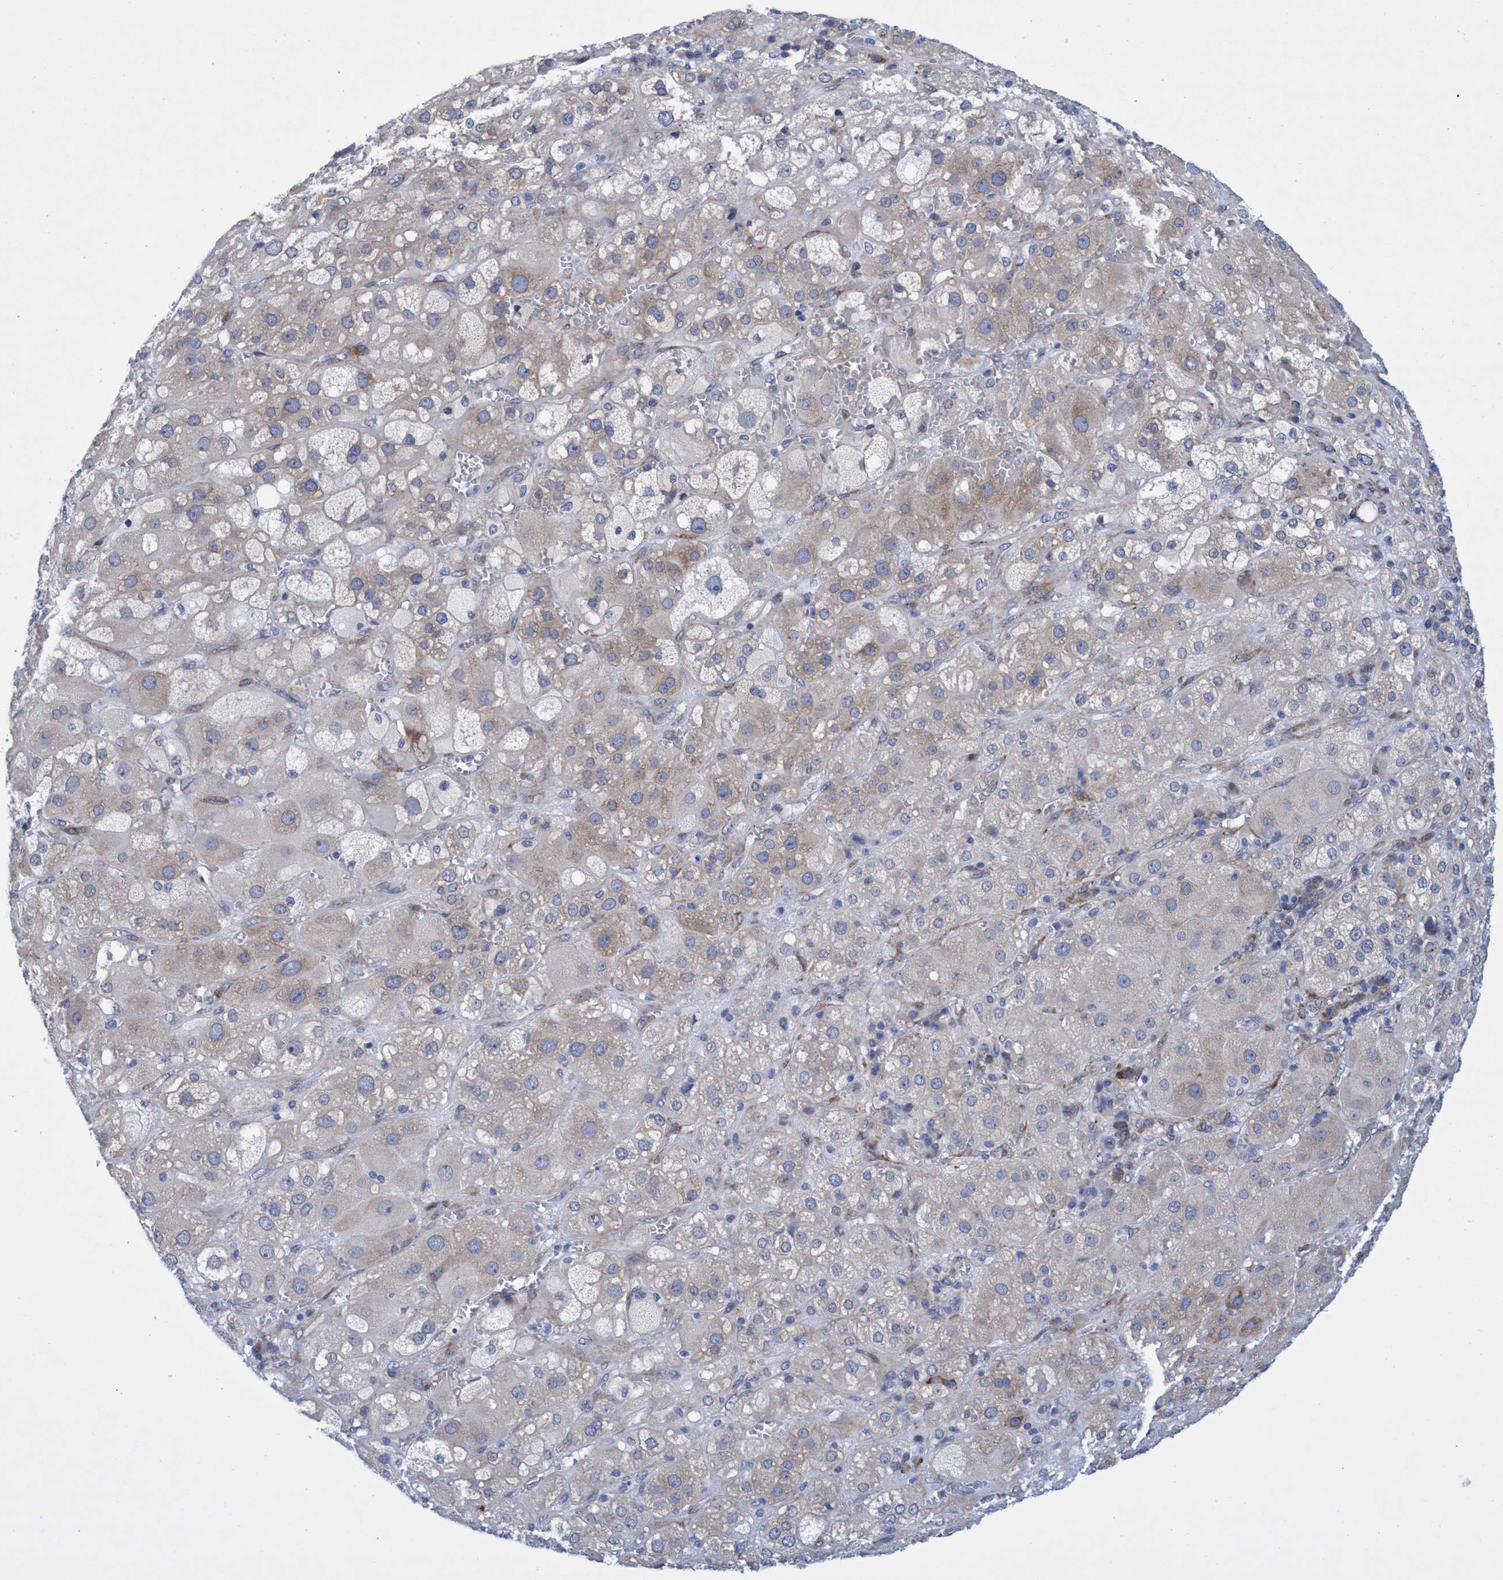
{"staining": {"intensity": "weak", "quantity": "25%-75%", "location": "cytoplasmic/membranous"}, "tissue": "adrenal gland", "cell_type": "Glandular cells", "image_type": "normal", "snomed": [{"axis": "morphology", "description": "Normal tissue, NOS"}, {"axis": "topography", "description": "Adrenal gland"}], "caption": "Adrenal gland stained with a brown dye demonstrates weak cytoplasmic/membranous positive expression in about 25%-75% of glandular cells.", "gene": "R3HCC1", "patient": {"sex": "female", "age": 47}}